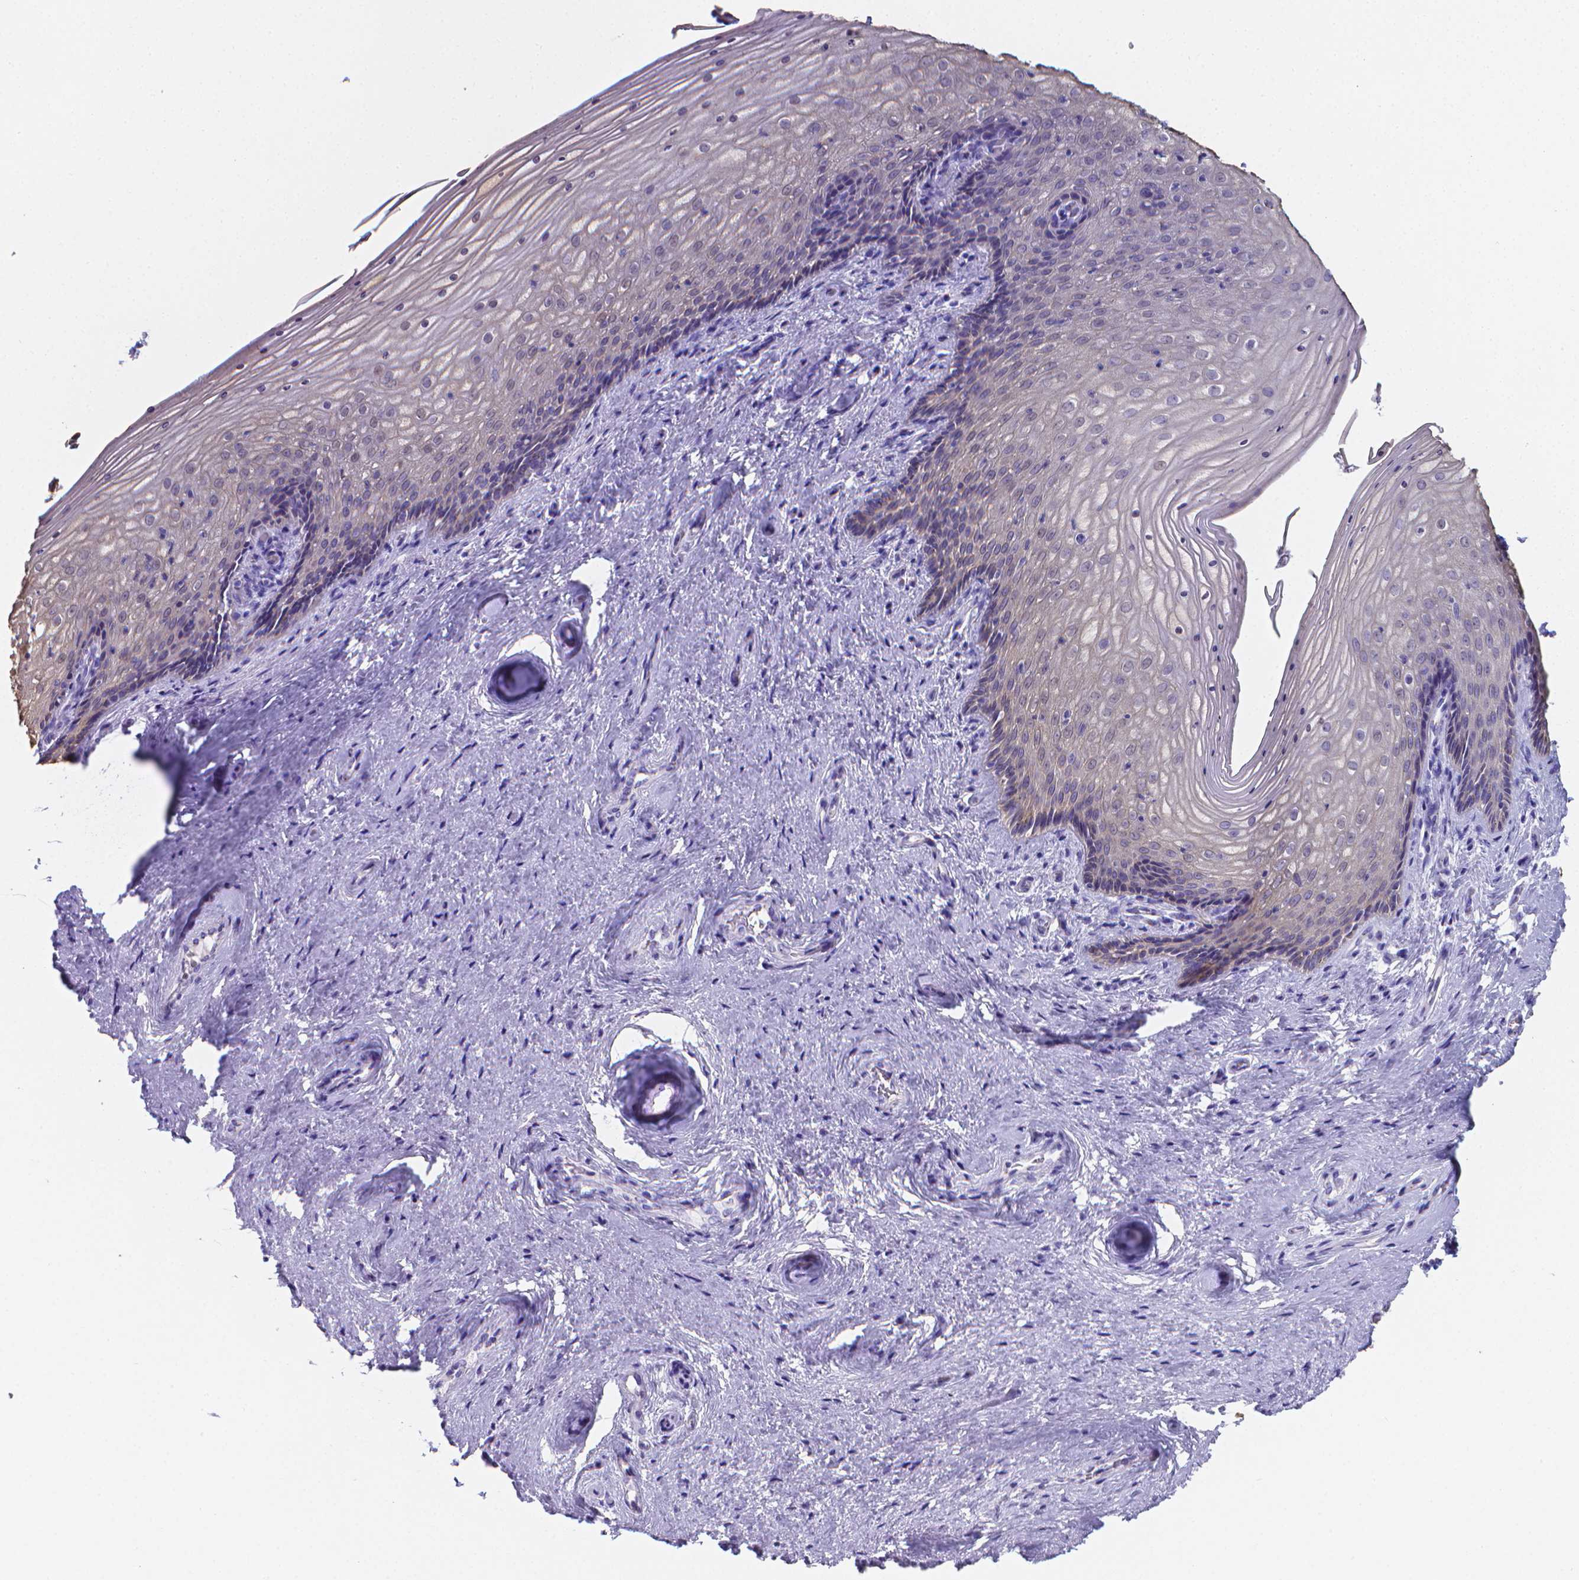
{"staining": {"intensity": "negative", "quantity": "none", "location": "none"}, "tissue": "vagina", "cell_type": "Squamous epithelial cells", "image_type": "normal", "snomed": [{"axis": "morphology", "description": "Normal tissue, NOS"}, {"axis": "topography", "description": "Vagina"}], "caption": "The immunohistochemistry (IHC) histopathology image has no significant expression in squamous epithelial cells of vagina.", "gene": "LRRC73", "patient": {"sex": "female", "age": 45}}